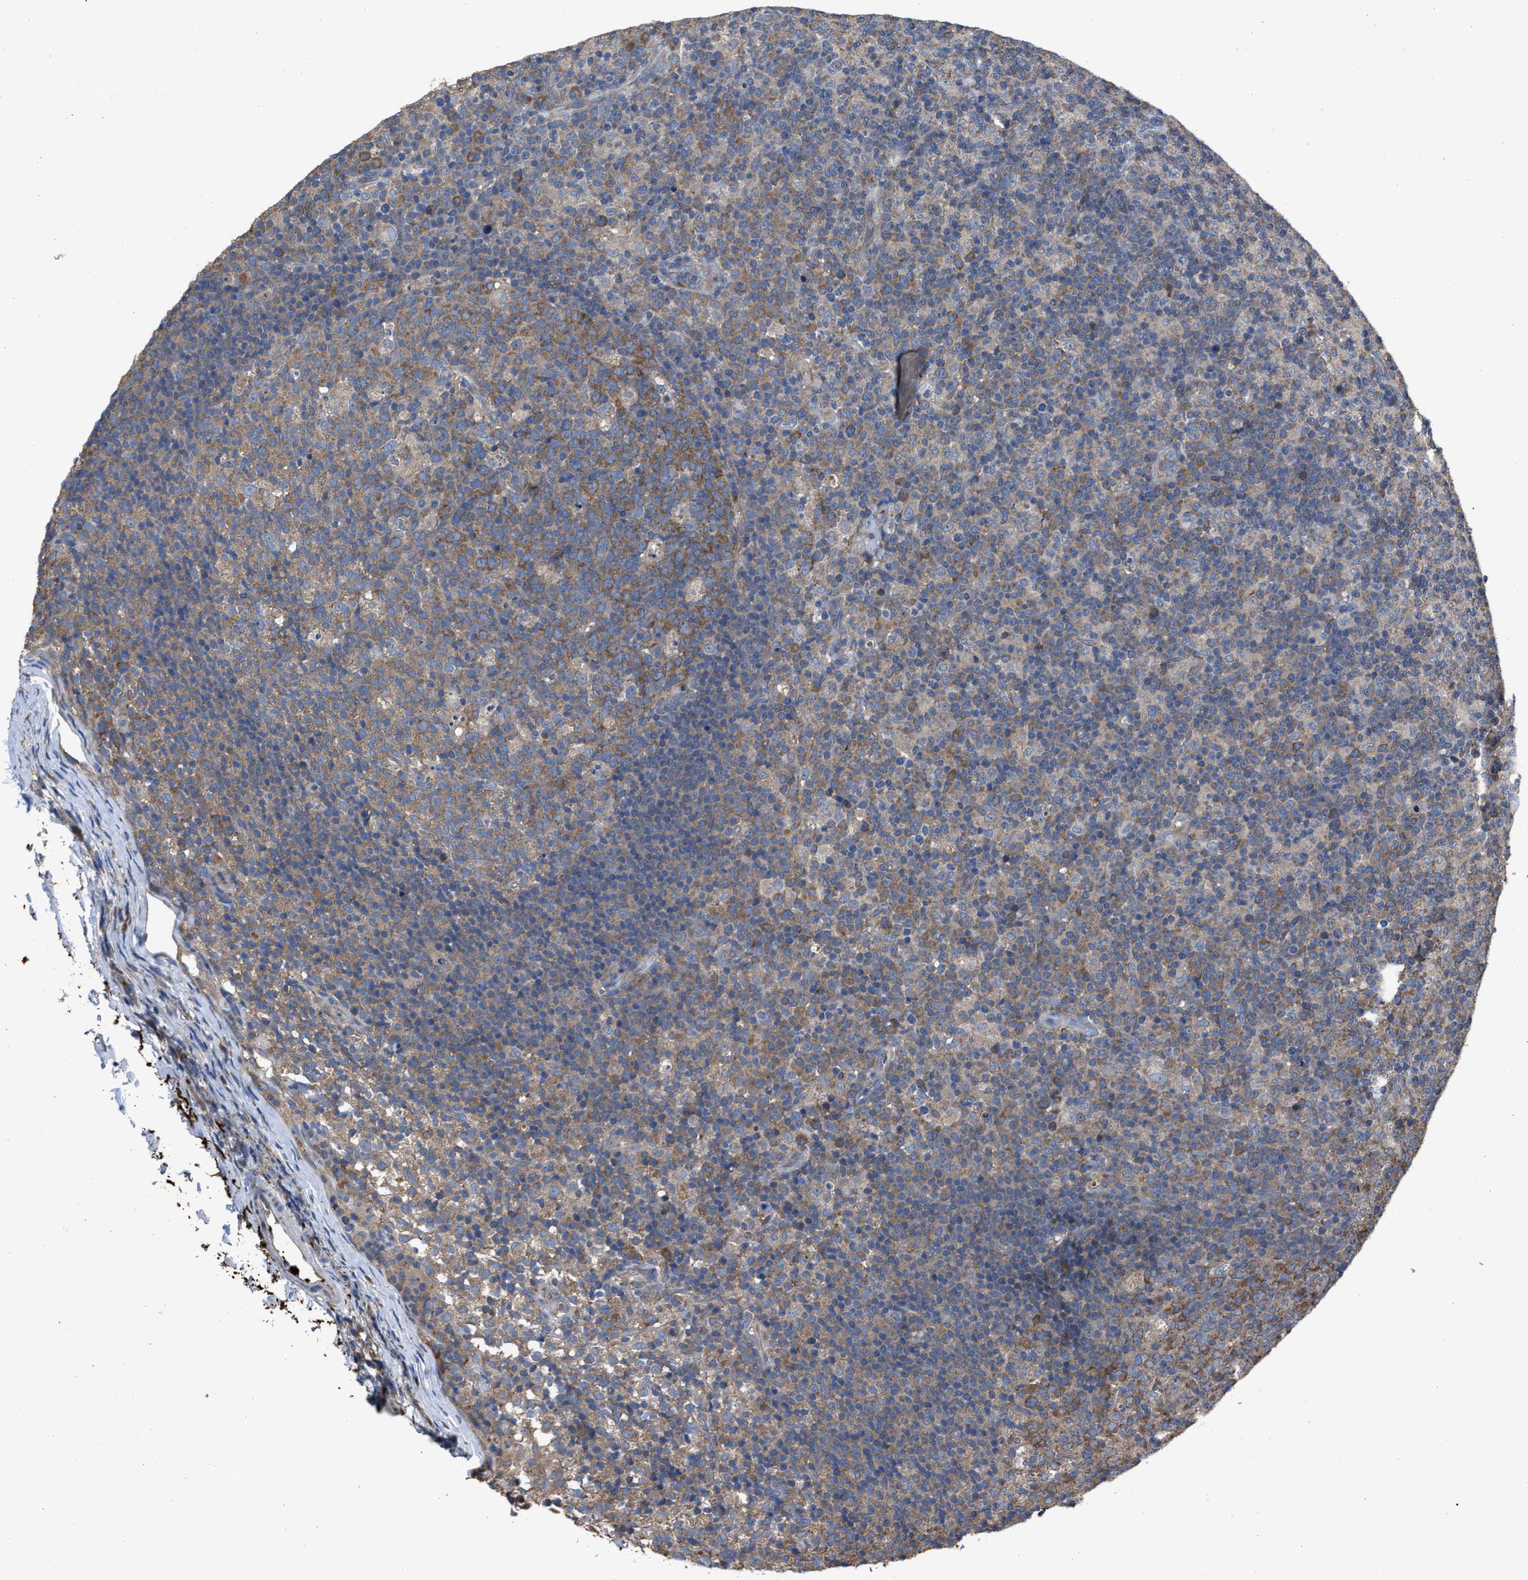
{"staining": {"intensity": "moderate", "quantity": "25%-75%", "location": "cytoplasmic/membranous"}, "tissue": "lymph node", "cell_type": "Germinal center cells", "image_type": "normal", "snomed": [{"axis": "morphology", "description": "Normal tissue, NOS"}, {"axis": "morphology", "description": "Inflammation, NOS"}, {"axis": "topography", "description": "Lymph node"}], "caption": "Immunohistochemical staining of benign human lymph node demonstrates 25%-75% levels of moderate cytoplasmic/membranous protein positivity in about 25%-75% of germinal center cells.", "gene": "UPF1", "patient": {"sex": "male", "age": 55}}